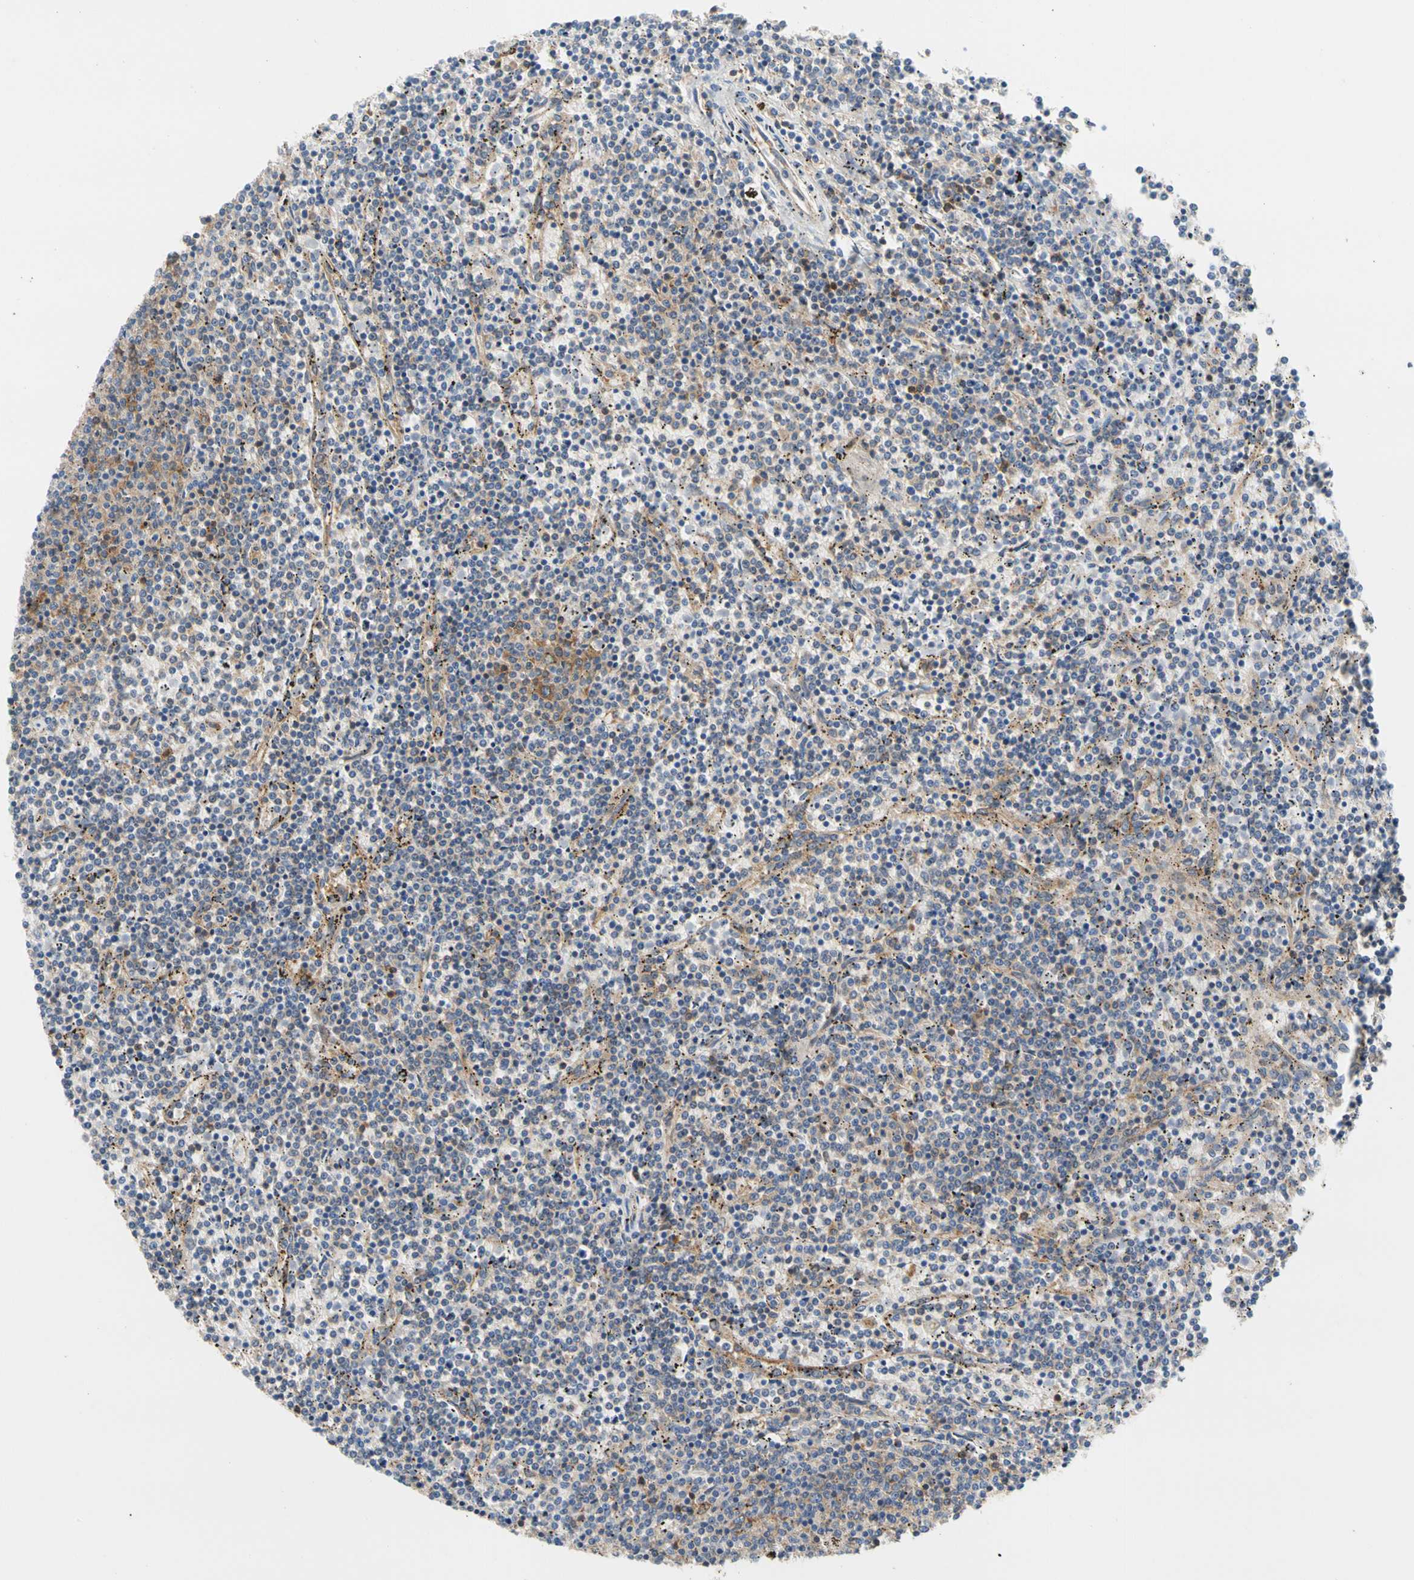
{"staining": {"intensity": "weak", "quantity": "25%-75%", "location": "cytoplasmic/membranous"}, "tissue": "lymphoma", "cell_type": "Tumor cells", "image_type": "cancer", "snomed": [{"axis": "morphology", "description": "Malignant lymphoma, non-Hodgkin's type, Low grade"}, {"axis": "topography", "description": "Spleen"}], "caption": "Malignant lymphoma, non-Hodgkin's type (low-grade) tissue exhibits weak cytoplasmic/membranous positivity in approximately 25%-75% of tumor cells", "gene": "GPHN", "patient": {"sex": "female", "age": 50}}